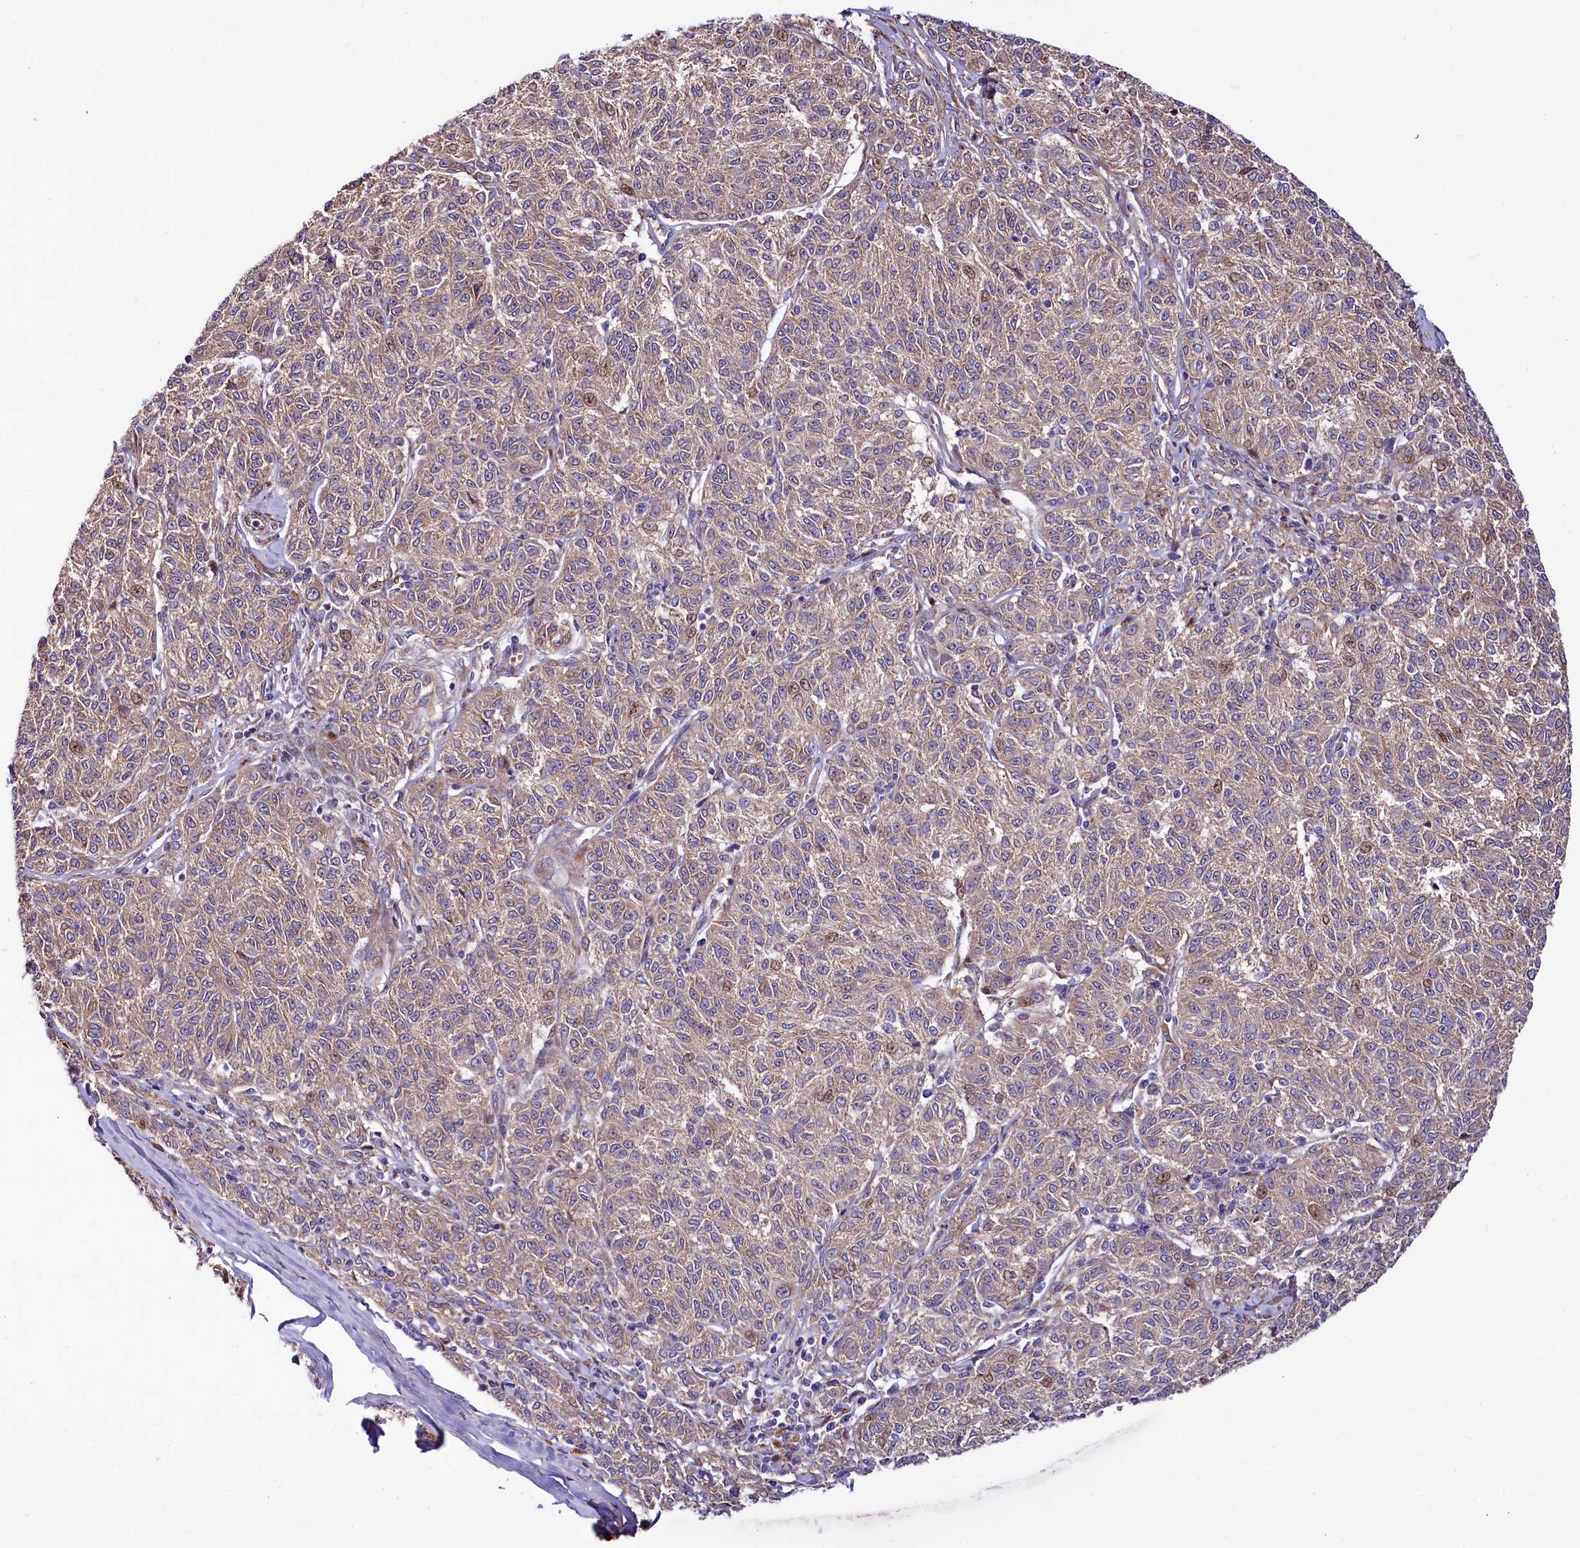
{"staining": {"intensity": "weak", "quantity": ">75%", "location": "cytoplasmic/membranous,nuclear"}, "tissue": "melanoma", "cell_type": "Tumor cells", "image_type": "cancer", "snomed": [{"axis": "morphology", "description": "Malignant melanoma, NOS"}, {"axis": "topography", "description": "Skin"}], "caption": "An immunohistochemistry micrograph of tumor tissue is shown. Protein staining in brown highlights weak cytoplasmic/membranous and nuclear positivity in melanoma within tumor cells.", "gene": "PDZRN3", "patient": {"sex": "female", "age": 72}}